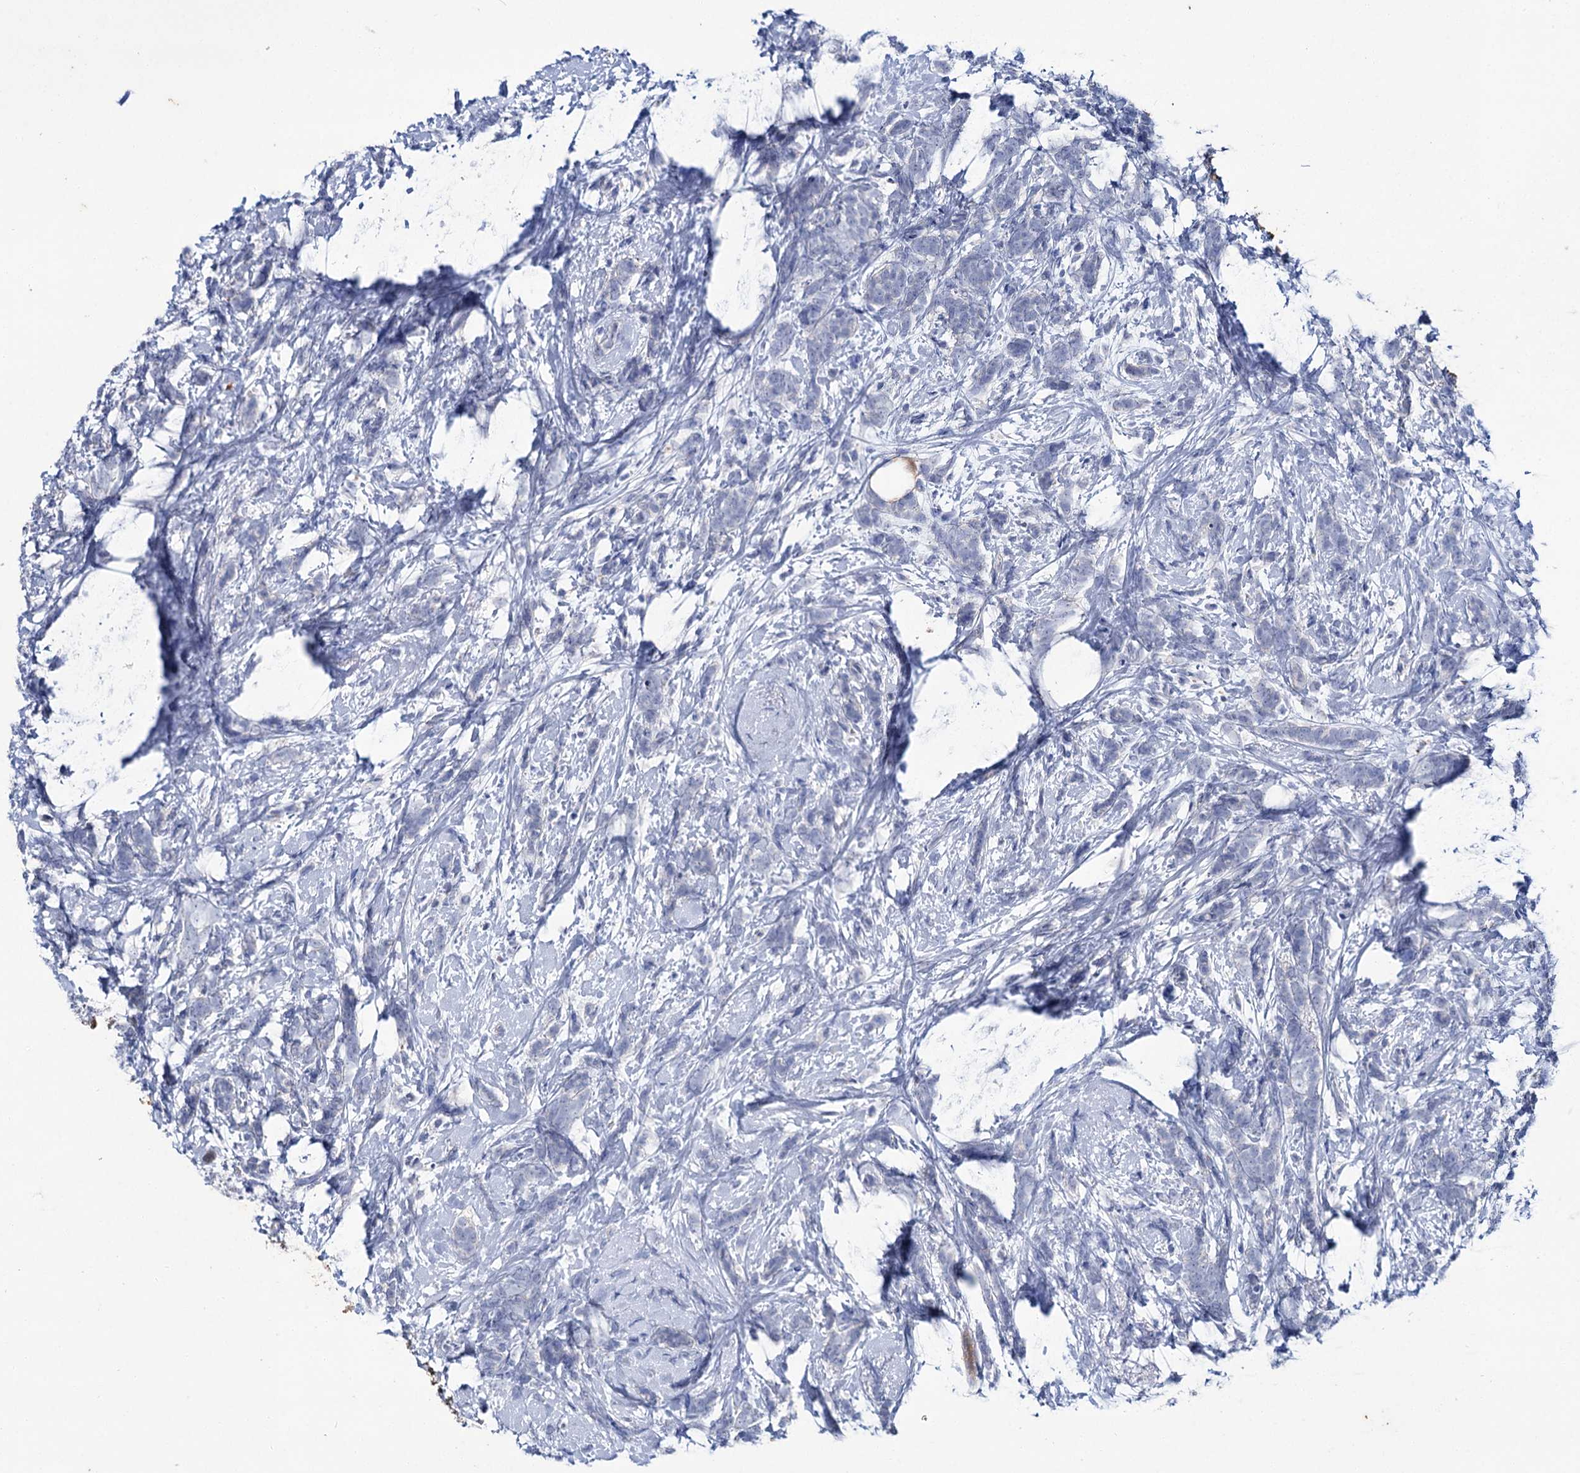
{"staining": {"intensity": "negative", "quantity": "none", "location": "none"}, "tissue": "breast cancer", "cell_type": "Tumor cells", "image_type": "cancer", "snomed": [{"axis": "morphology", "description": "Lobular carcinoma"}, {"axis": "topography", "description": "Breast"}], "caption": "Immunohistochemistry (IHC) of lobular carcinoma (breast) exhibits no positivity in tumor cells. The staining was performed using DAB (3,3'-diaminobenzidine) to visualize the protein expression in brown, while the nuclei were stained in blue with hematoxylin (Magnification: 20x).", "gene": "LYZL4", "patient": {"sex": "female", "age": 58}}